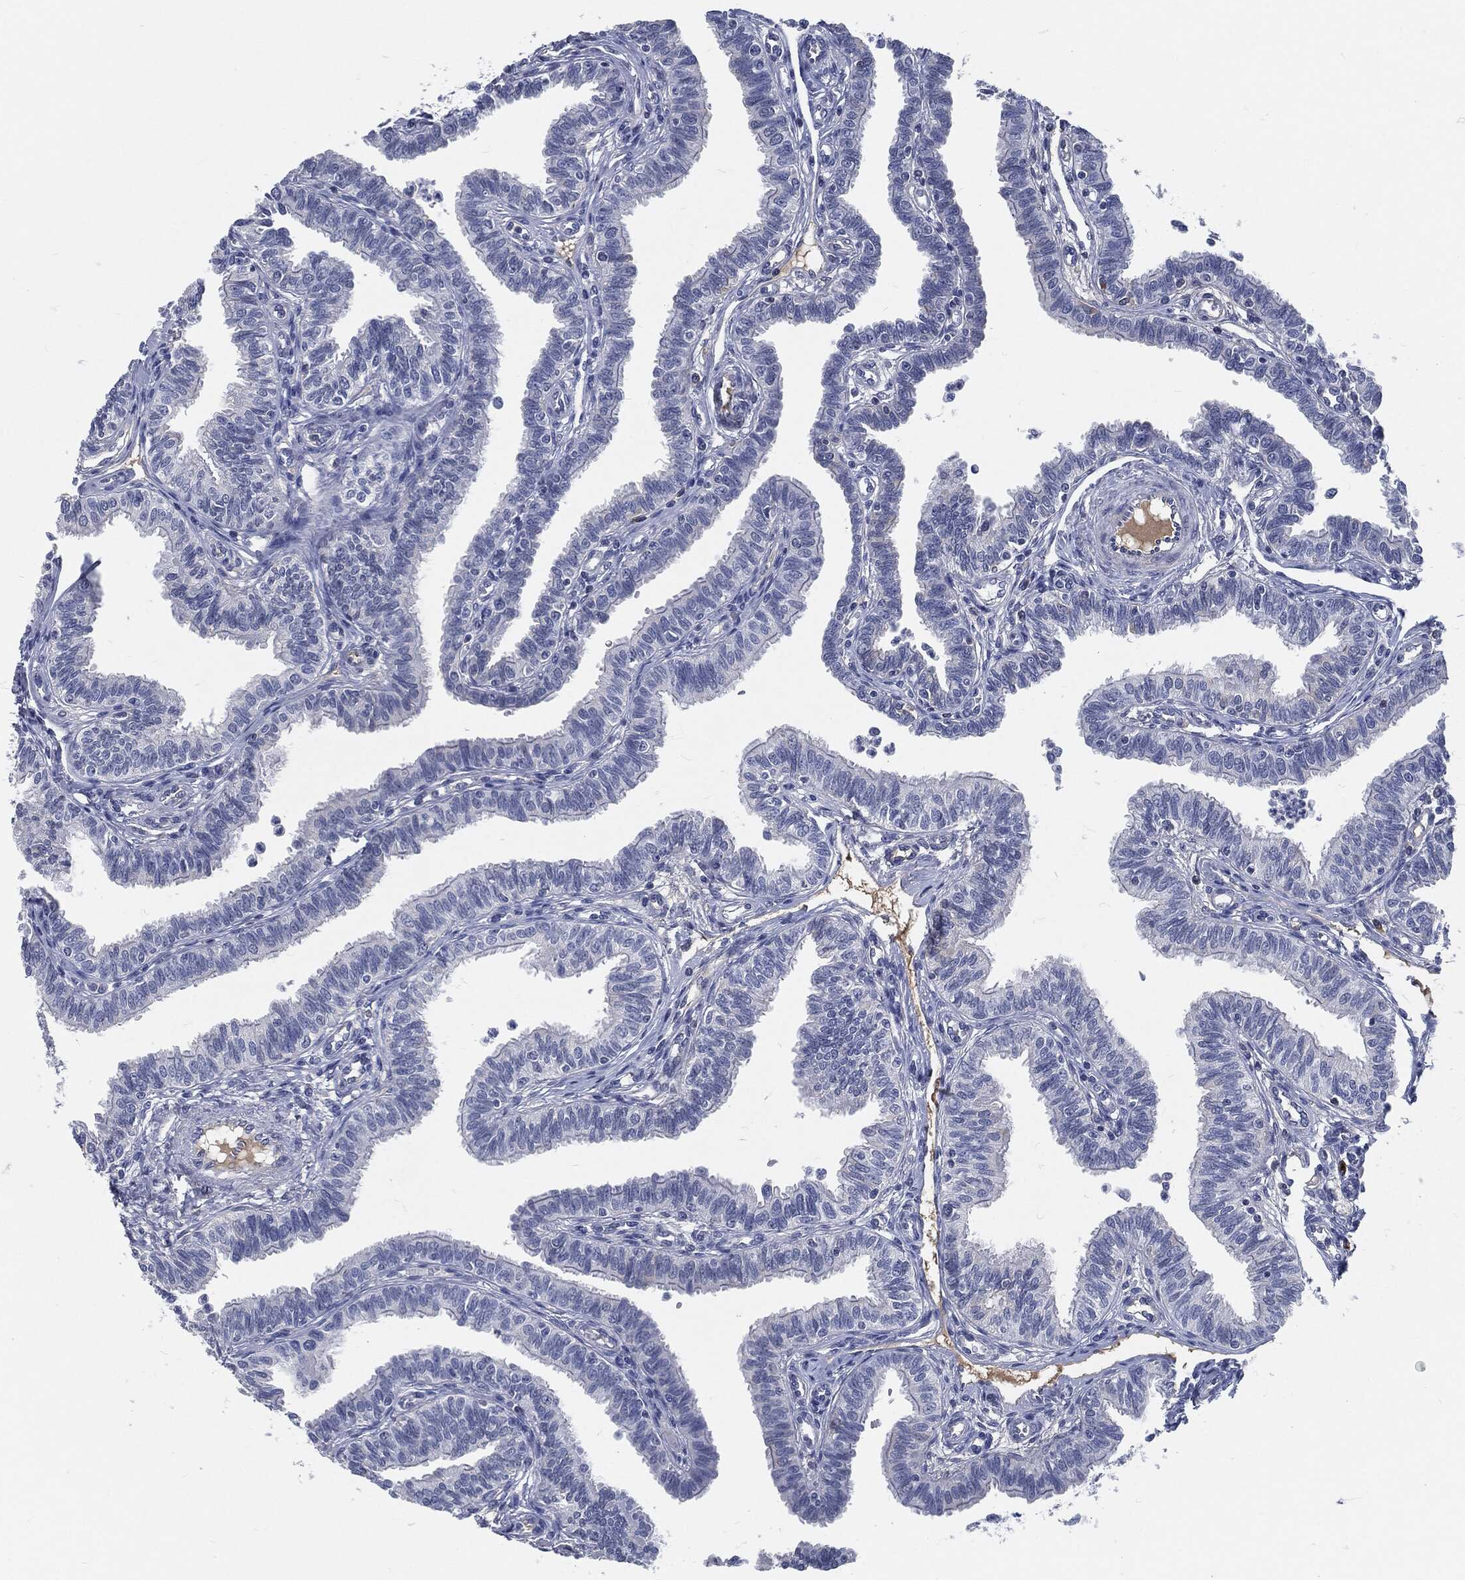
{"staining": {"intensity": "negative", "quantity": "none", "location": "none"}, "tissue": "fallopian tube", "cell_type": "Glandular cells", "image_type": "normal", "snomed": [{"axis": "morphology", "description": "Normal tissue, NOS"}, {"axis": "topography", "description": "Fallopian tube"}], "caption": "IHC micrograph of benign fallopian tube: human fallopian tube stained with DAB (3,3'-diaminobenzidine) displays no significant protein staining in glandular cells. (Stains: DAB immunohistochemistry (IHC) with hematoxylin counter stain, Microscopy: brightfield microscopy at high magnification).", "gene": "MST1", "patient": {"sex": "female", "age": 36}}